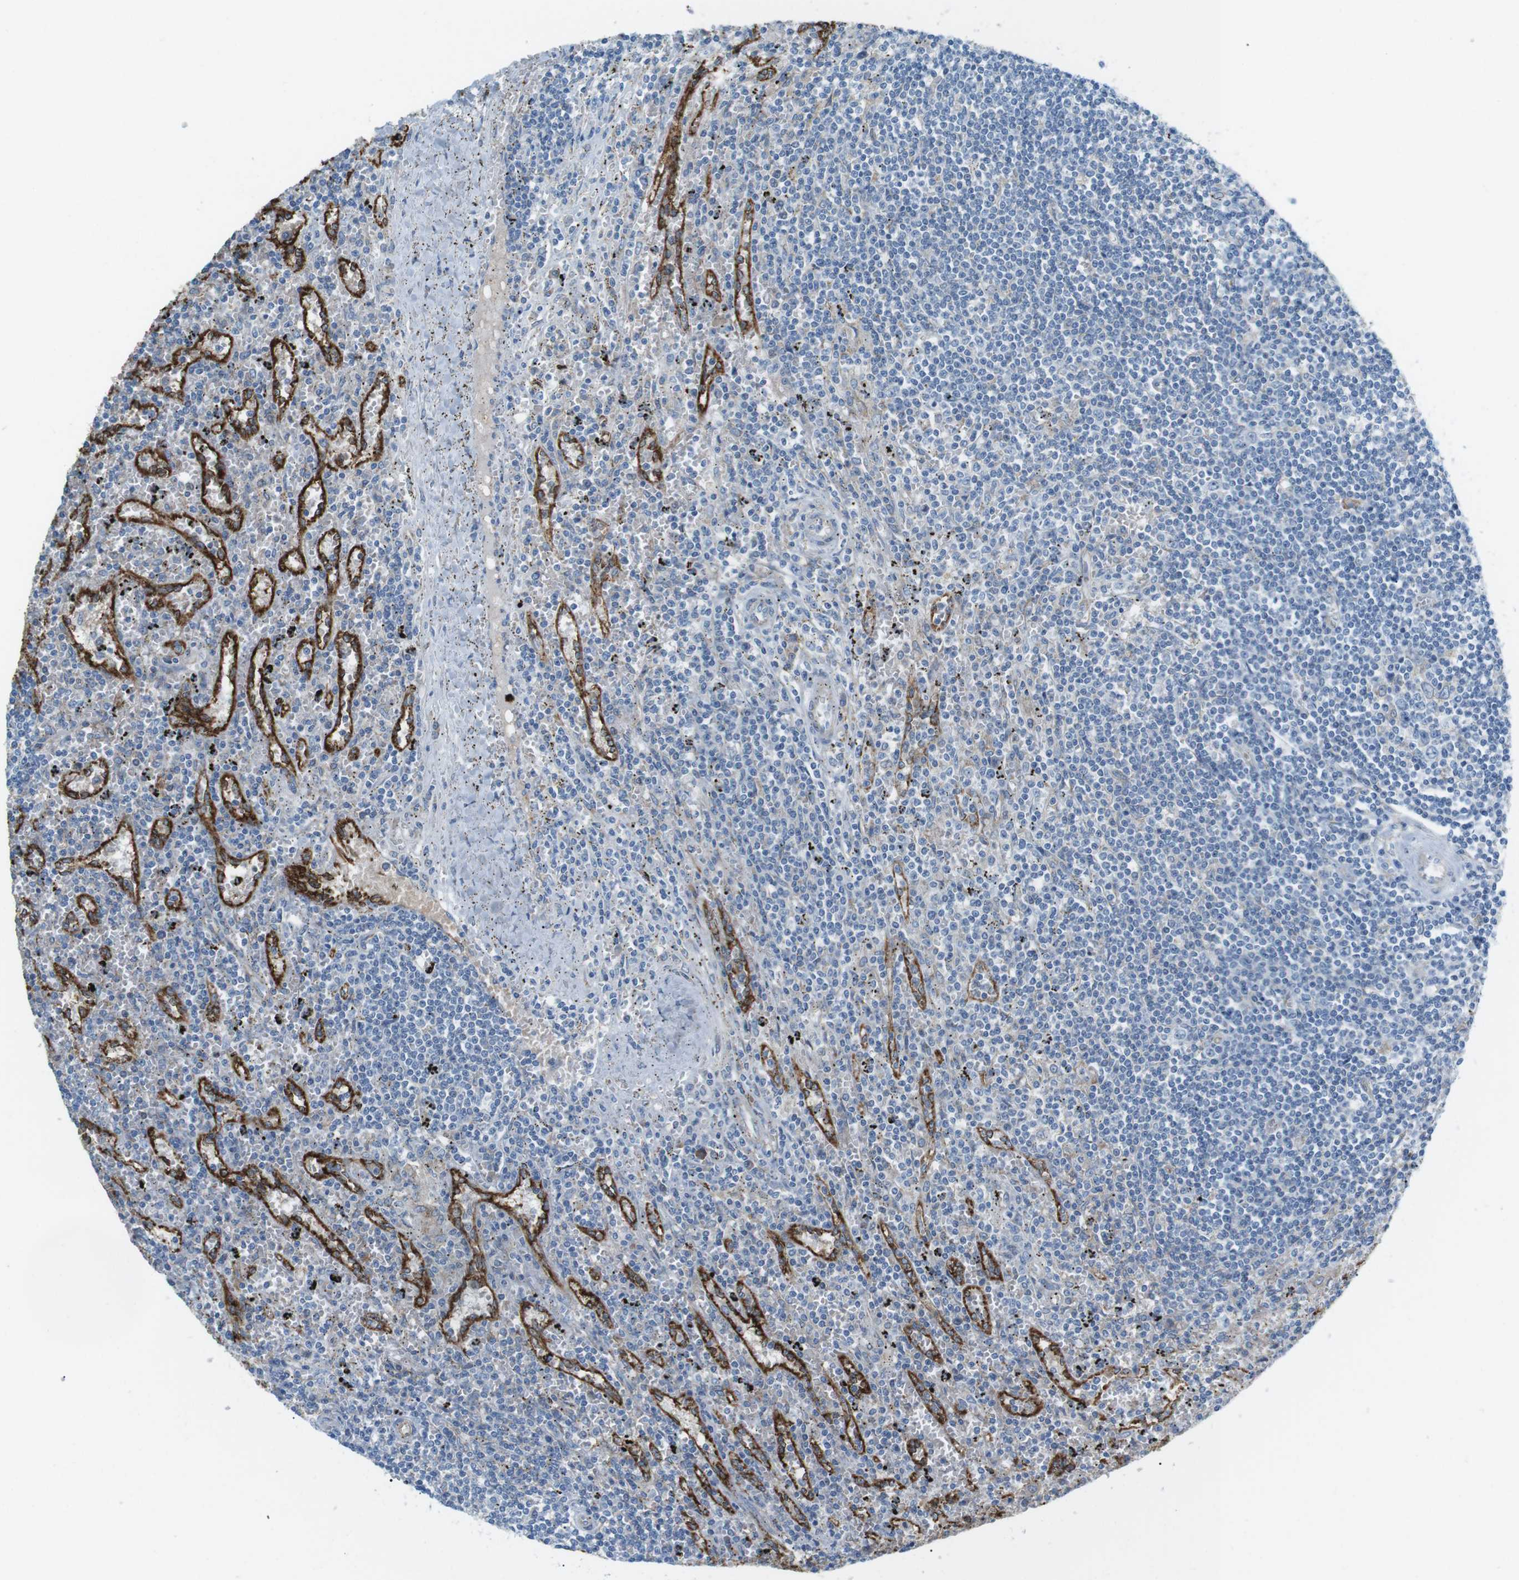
{"staining": {"intensity": "negative", "quantity": "none", "location": "none"}, "tissue": "lymphoma", "cell_type": "Tumor cells", "image_type": "cancer", "snomed": [{"axis": "morphology", "description": "Malignant lymphoma, non-Hodgkin's type, Low grade"}, {"axis": "topography", "description": "Spleen"}], "caption": "The photomicrograph demonstrates no significant staining in tumor cells of low-grade malignant lymphoma, non-Hodgkin's type. (DAB (3,3'-diaminobenzidine) IHC, high magnification).", "gene": "VAMP1", "patient": {"sex": "male", "age": 76}}